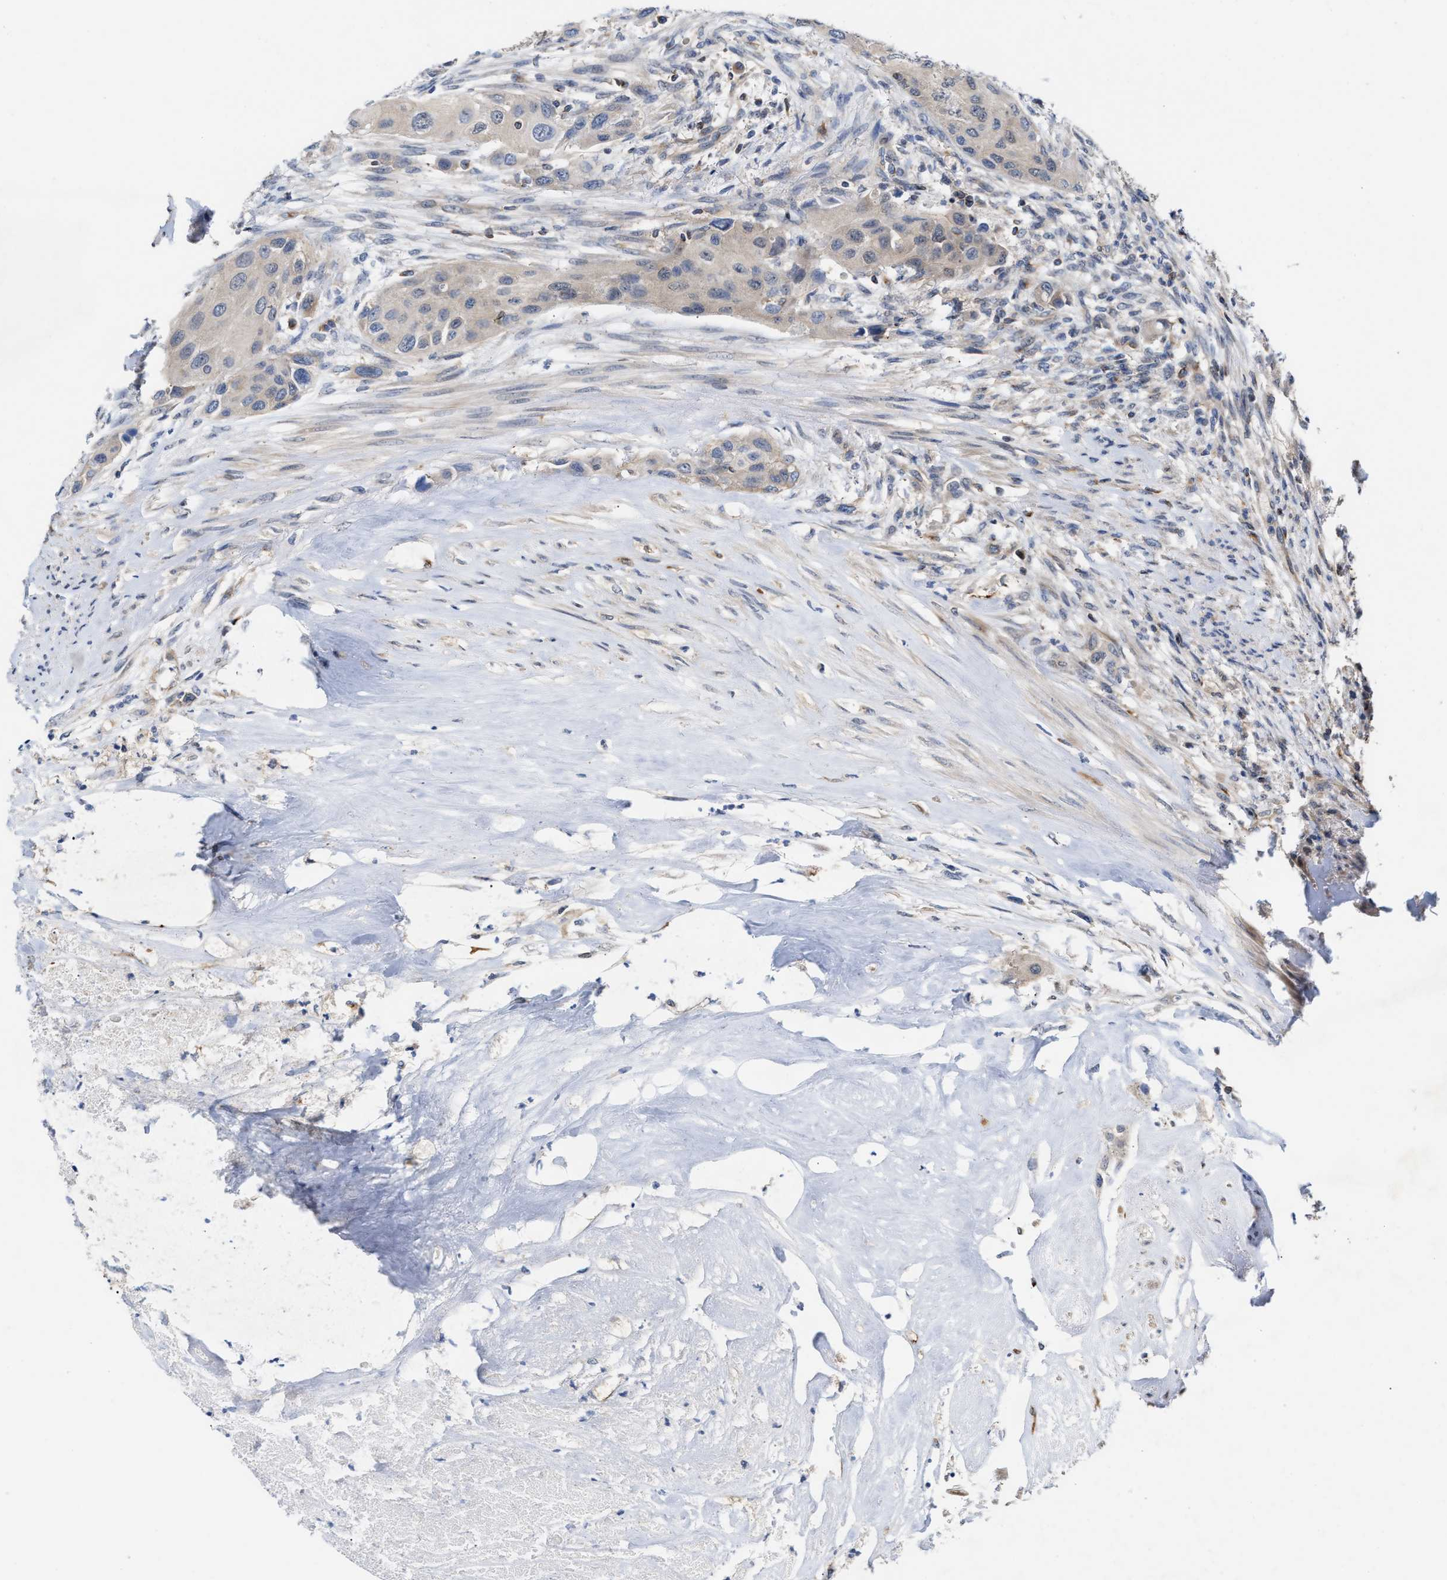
{"staining": {"intensity": "weak", "quantity": "<25%", "location": "cytoplasmic/membranous"}, "tissue": "urothelial cancer", "cell_type": "Tumor cells", "image_type": "cancer", "snomed": [{"axis": "morphology", "description": "Urothelial carcinoma, High grade"}, {"axis": "topography", "description": "Urinary bladder"}], "caption": "DAB immunohistochemical staining of urothelial carcinoma (high-grade) demonstrates no significant staining in tumor cells.", "gene": "BBLN", "patient": {"sex": "female", "age": 56}}